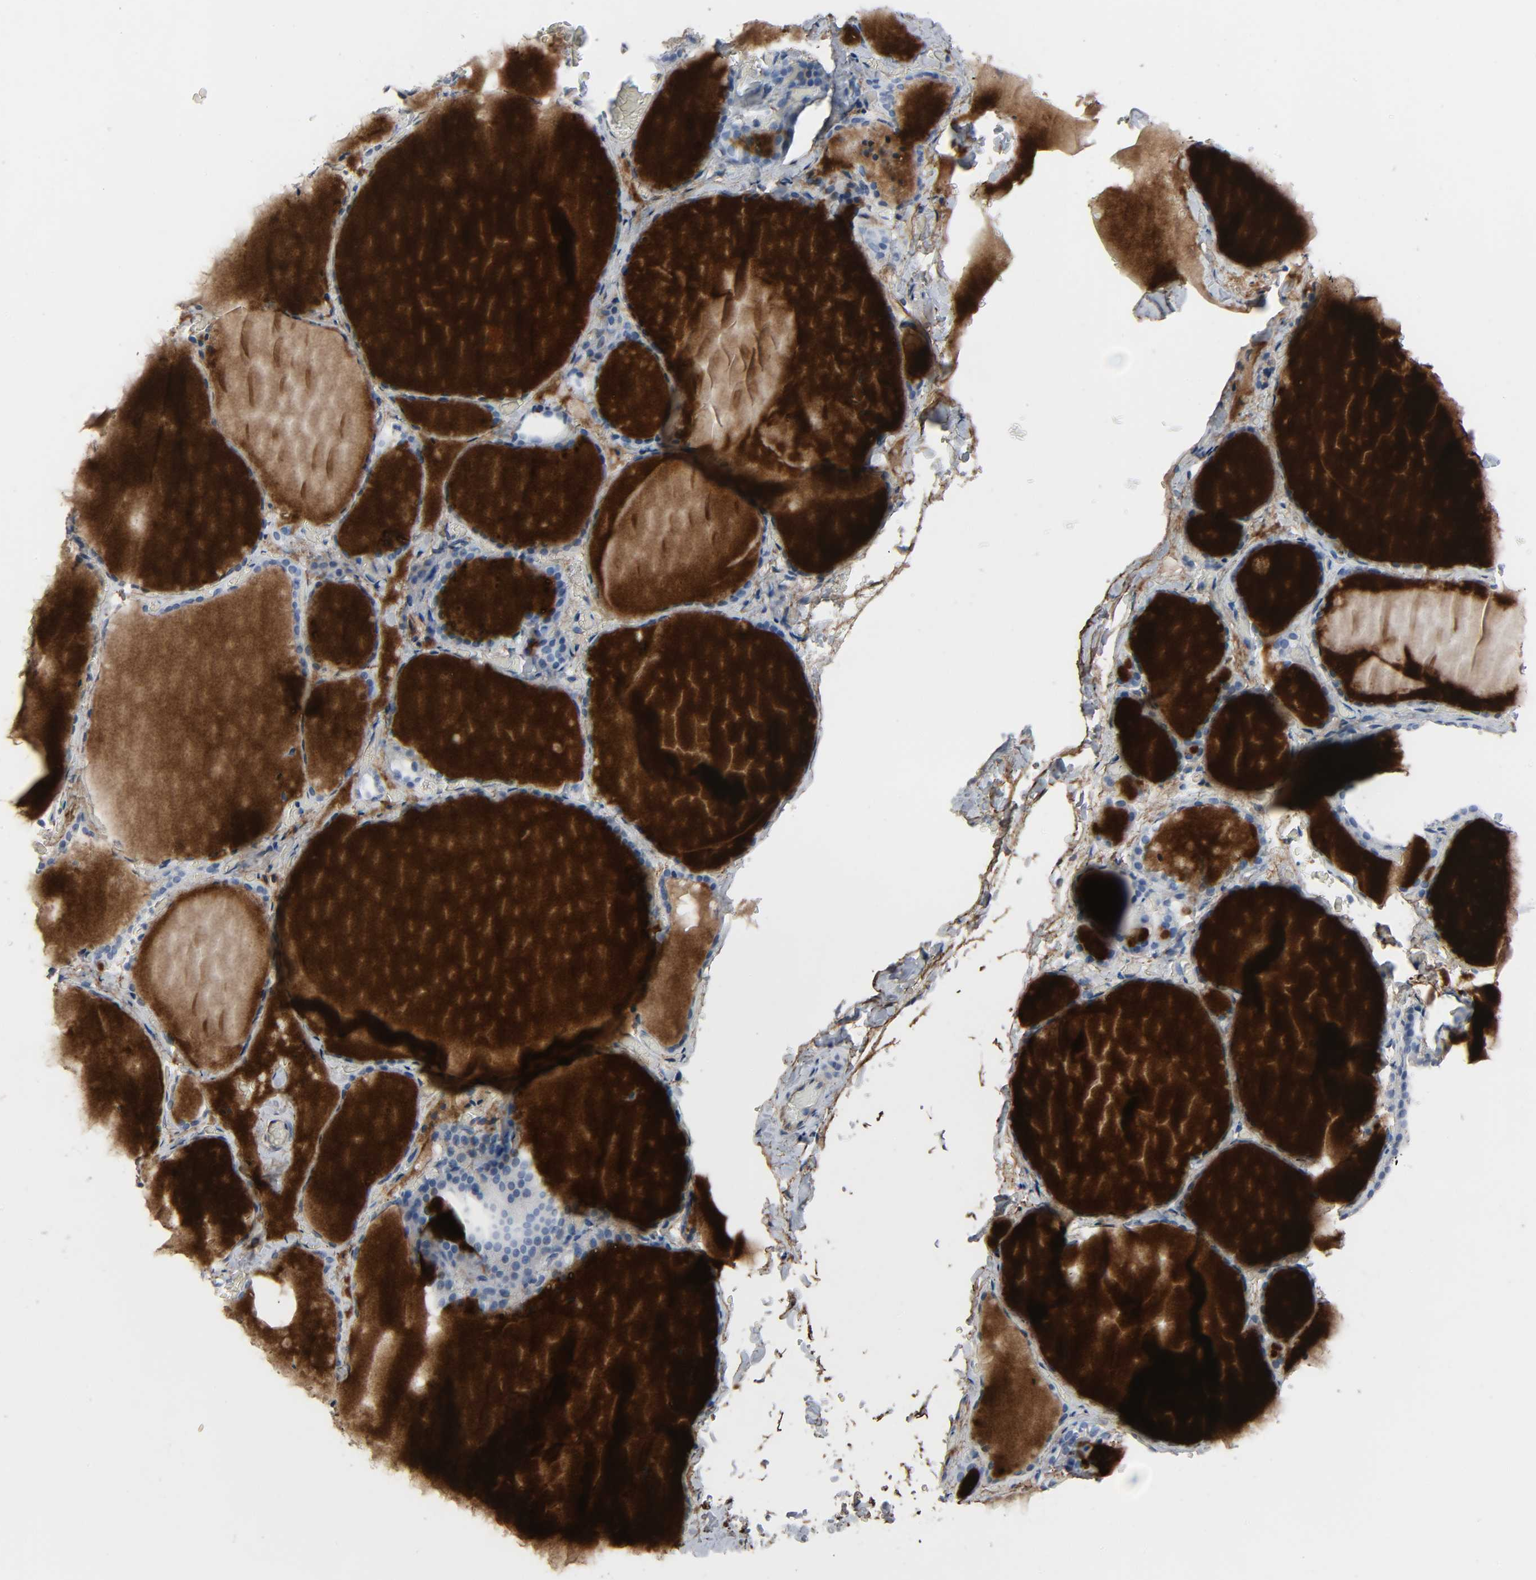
{"staining": {"intensity": "negative", "quantity": "none", "location": "none"}, "tissue": "thyroid gland", "cell_type": "Glandular cells", "image_type": "normal", "snomed": [{"axis": "morphology", "description": "Normal tissue, NOS"}, {"axis": "topography", "description": "Thyroid gland"}], "caption": "The photomicrograph shows no significant staining in glandular cells of thyroid gland.", "gene": "FBLN5", "patient": {"sex": "female", "age": 22}}